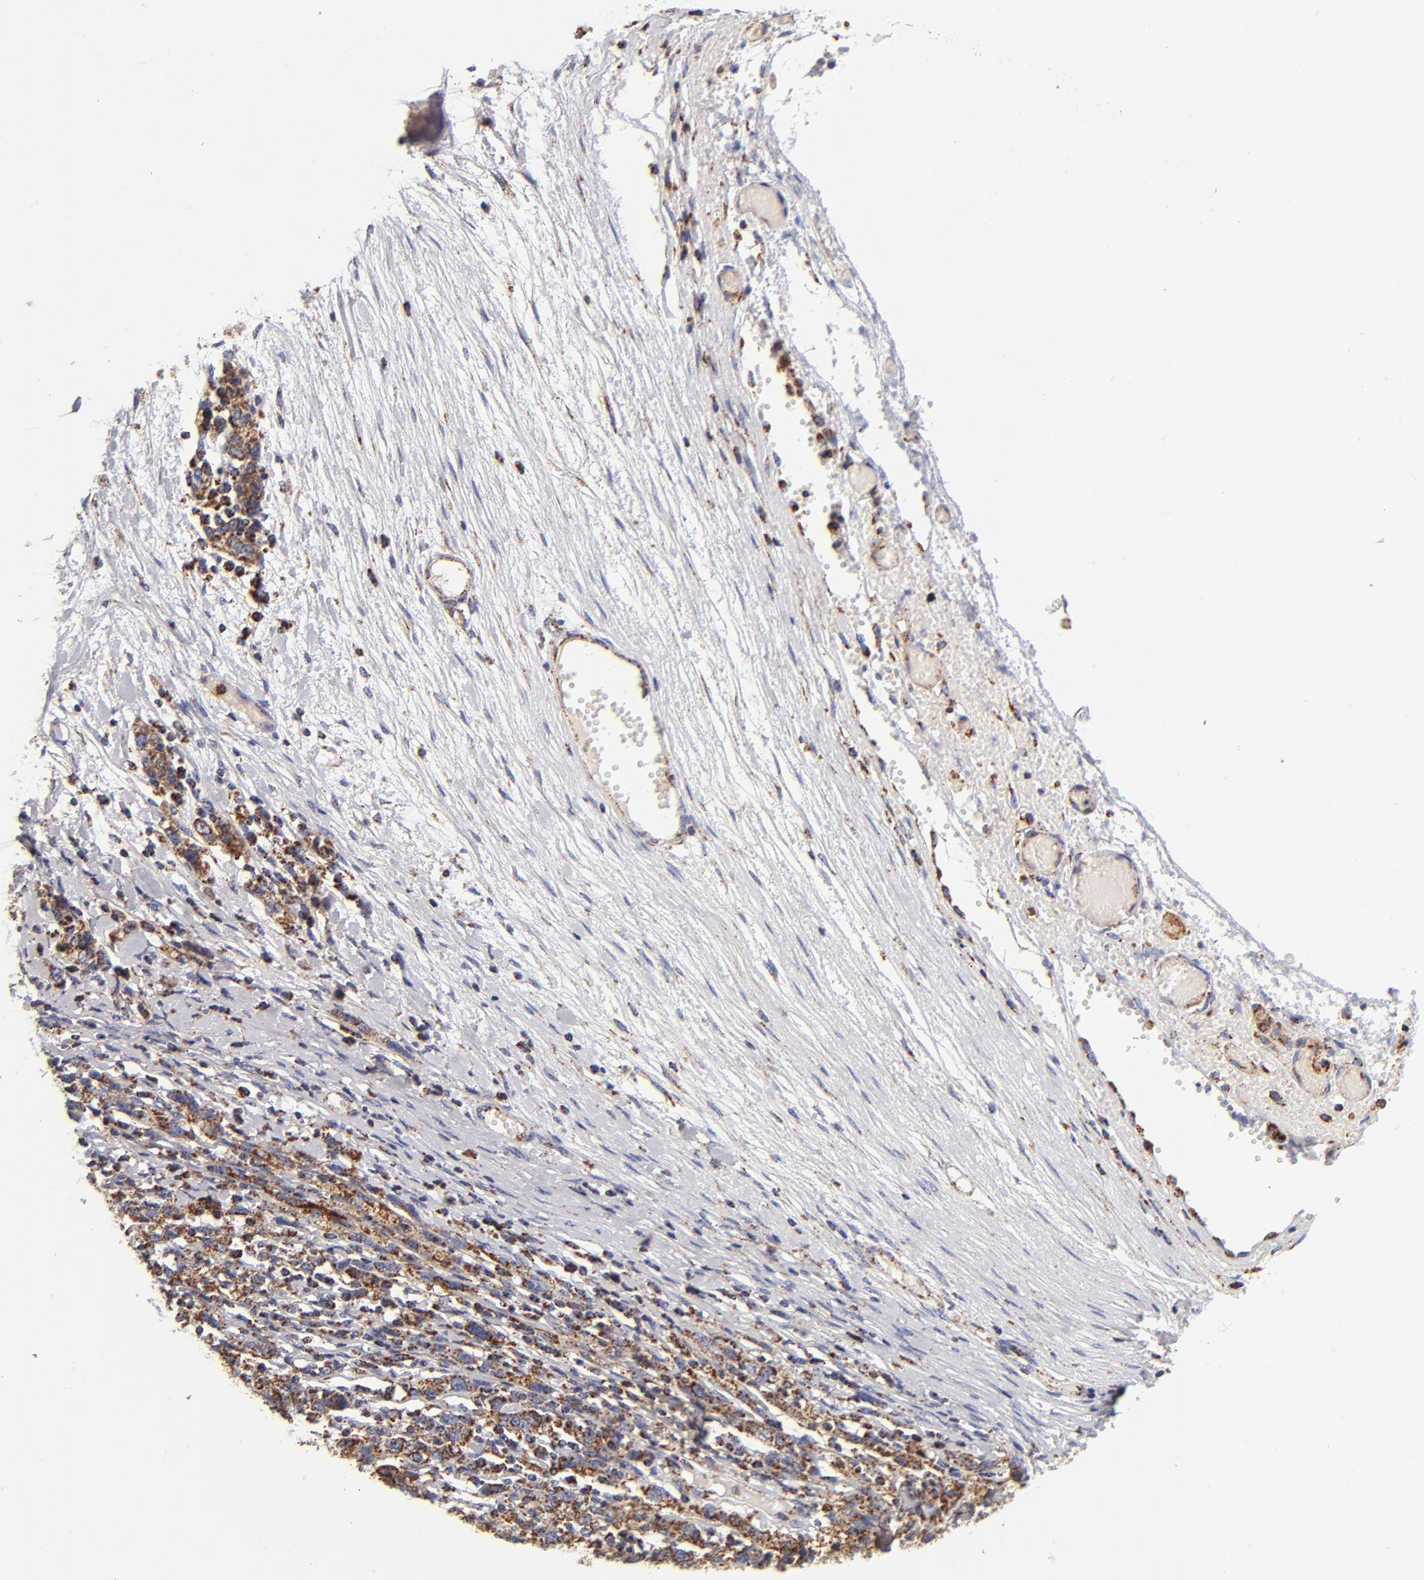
{"staining": {"intensity": "strong", "quantity": ">75%", "location": "cytoplasmic/membranous"}, "tissue": "ovarian cancer", "cell_type": "Tumor cells", "image_type": "cancer", "snomed": [{"axis": "morphology", "description": "Cystadenocarcinoma, serous, NOS"}, {"axis": "topography", "description": "Ovary"}], "caption": "A high amount of strong cytoplasmic/membranous staining is identified in about >75% of tumor cells in ovarian serous cystadenocarcinoma tissue. The protein is stained brown, and the nuclei are stained in blue (DAB (3,3'-diaminobenzidine) IHC with brightfield microscopy, high magnification).", "gene": "ECHS1", "patient": {"sex": "female", "age": 71}}